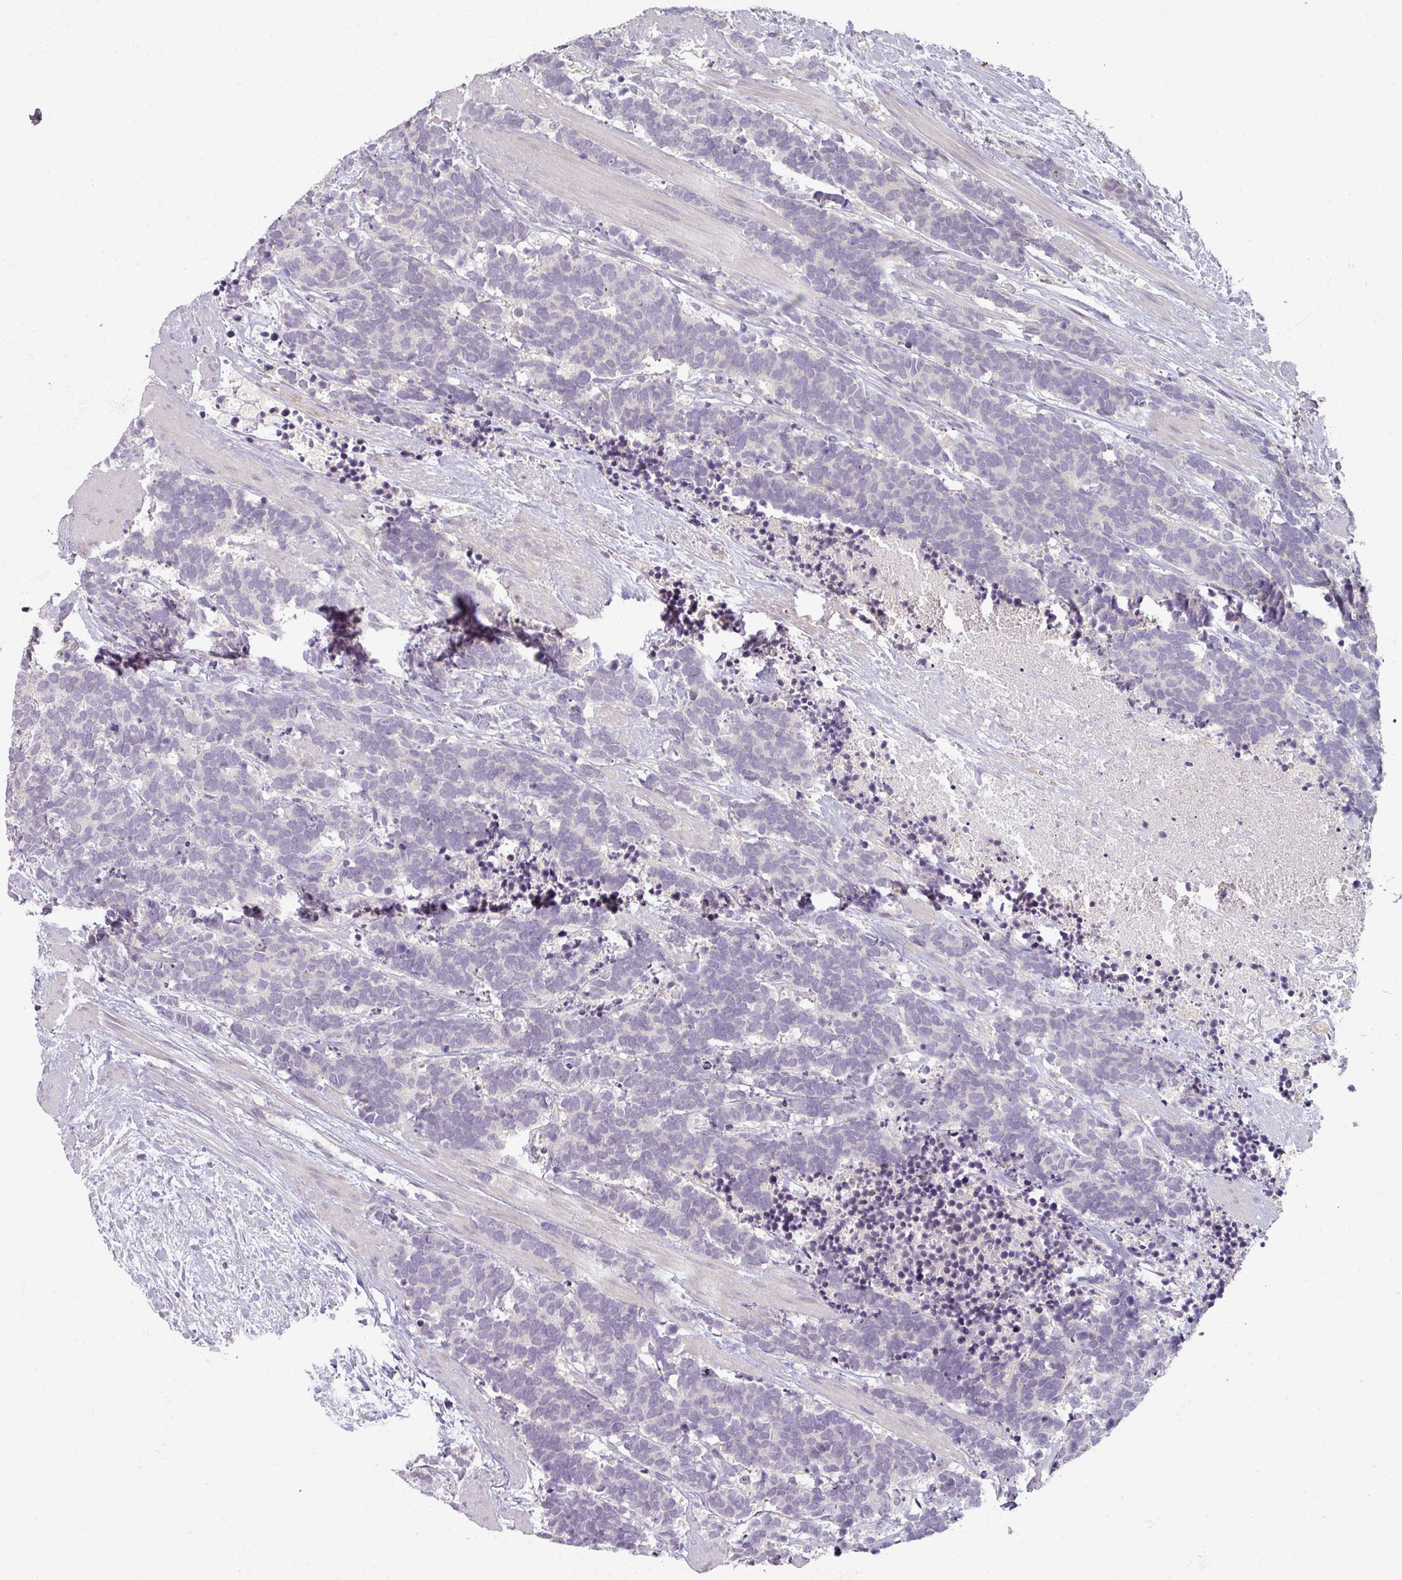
{"staining": {"intensity": "negative", "quantity": "none", "location": "none"}, "tissue": "carcinoid", "cell_type": "Tumor cells", "image_type": "cancer", "snomed": [{"axis": "morphology", "description": "Carcinoma, NOS"}, {"axis": "morphology", "description": "Carcinoid, malignant, NOS"}, {"axis": "topography", "description": "Prostate"}], "caption": "There is no significant expression in tumor cells of malignant carcinoid.", "gene": "MYMK", "patient": {"sex": "male", "age": 57}}